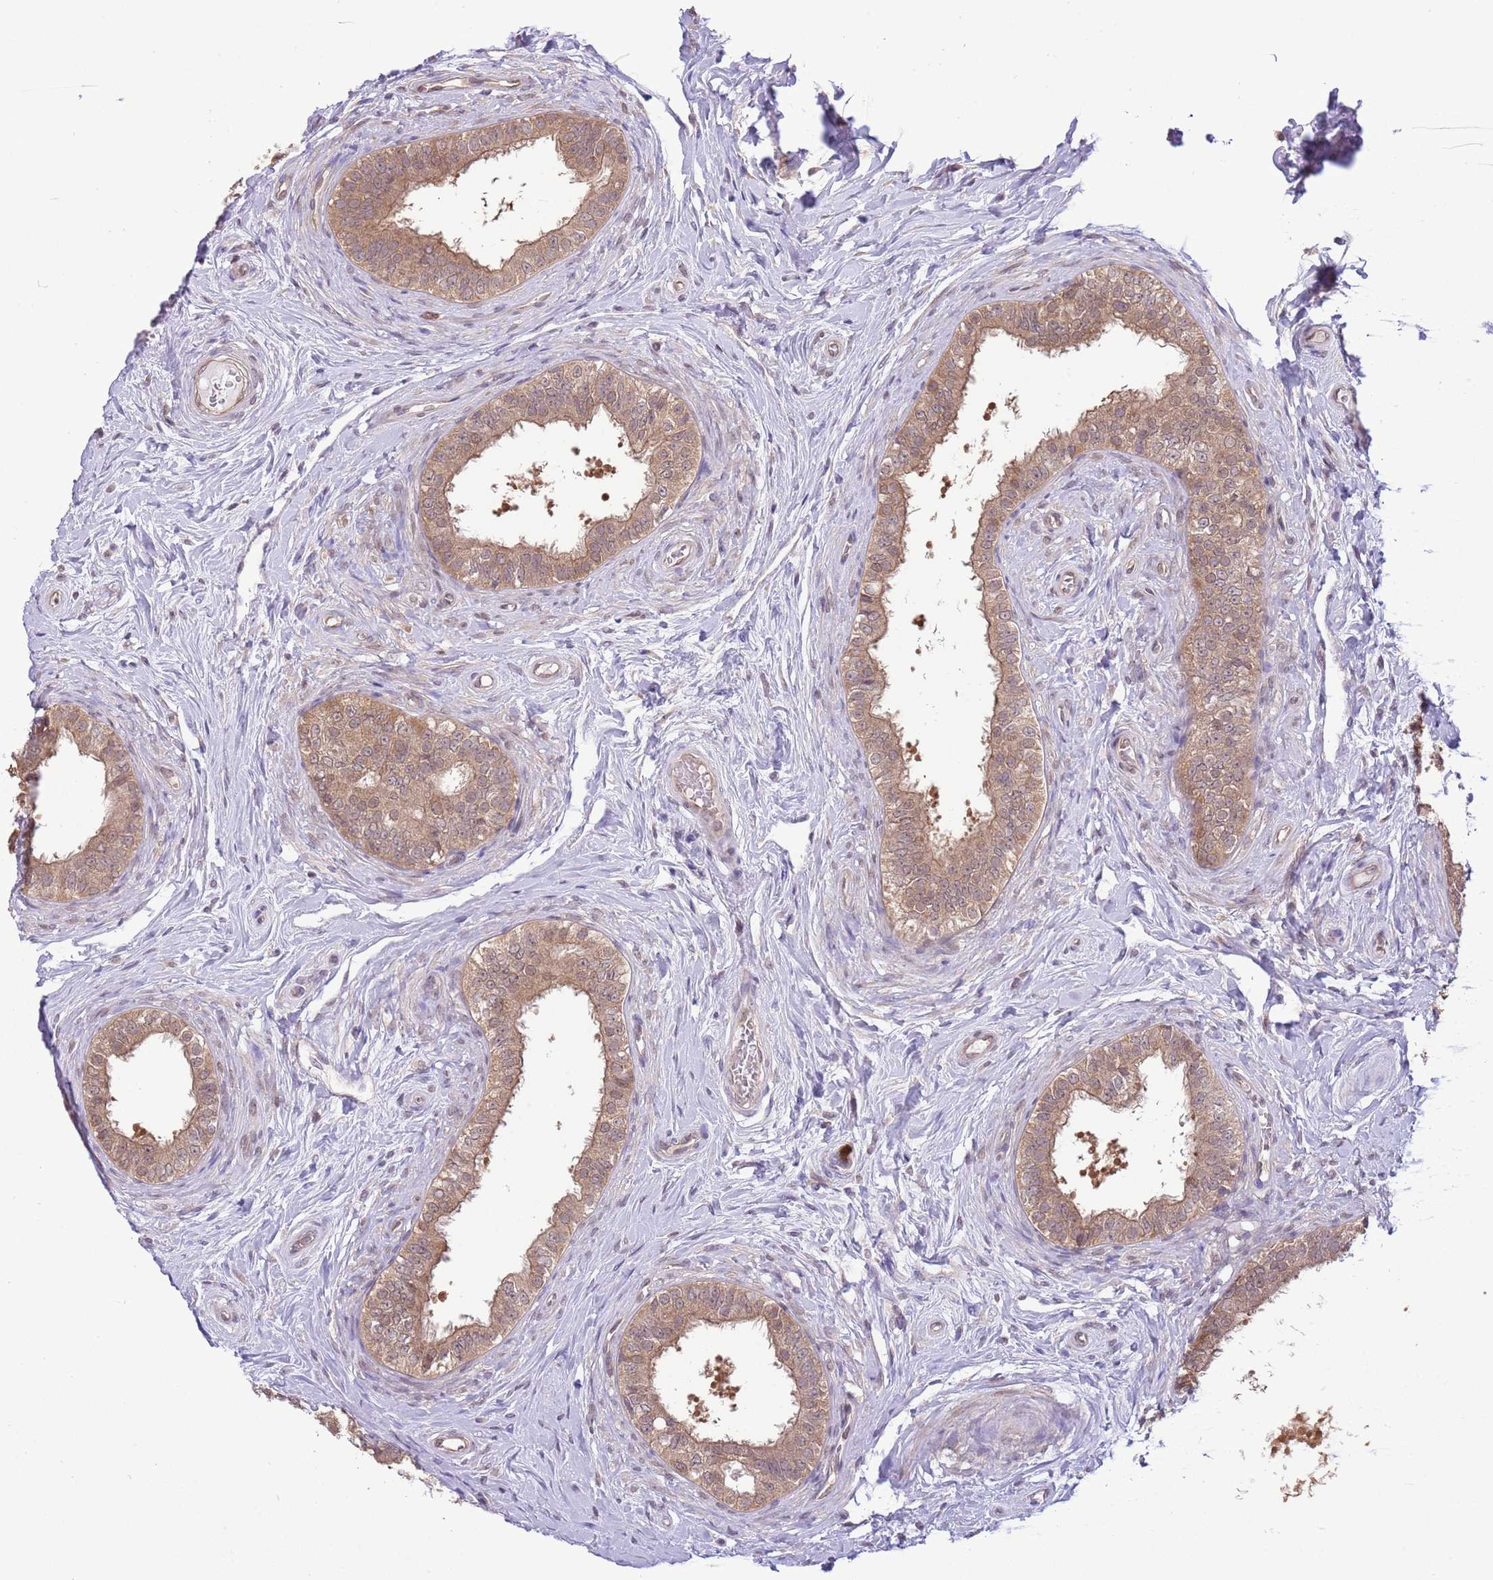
{"staining": {"intensity": "moderate", "quantity": ">75%", "location": "cytoplasmic/membranous,nuclear"}, "tissue": "epididymis", "cell_type": "Glandular cells", "image_type": "normal", "snomed": [{"axis": "morphology", "description": "Normal tissue, NOS"}, {"axis": "topography", "description": "Epididymis"}], "caption": "Immunohistochemistry histopathology image of unremarkable epididymis: epididymis stained using IHC demonstrates medium levels of moderate protein expression localized specifically in the cytoplasmic/membranous,nuclear of glandular cells, appearing as a cytoplasmic/membranous,nuclear brown color.", "gene": "AMIGO1", "patient": {"sex": "male", "age": 33}}